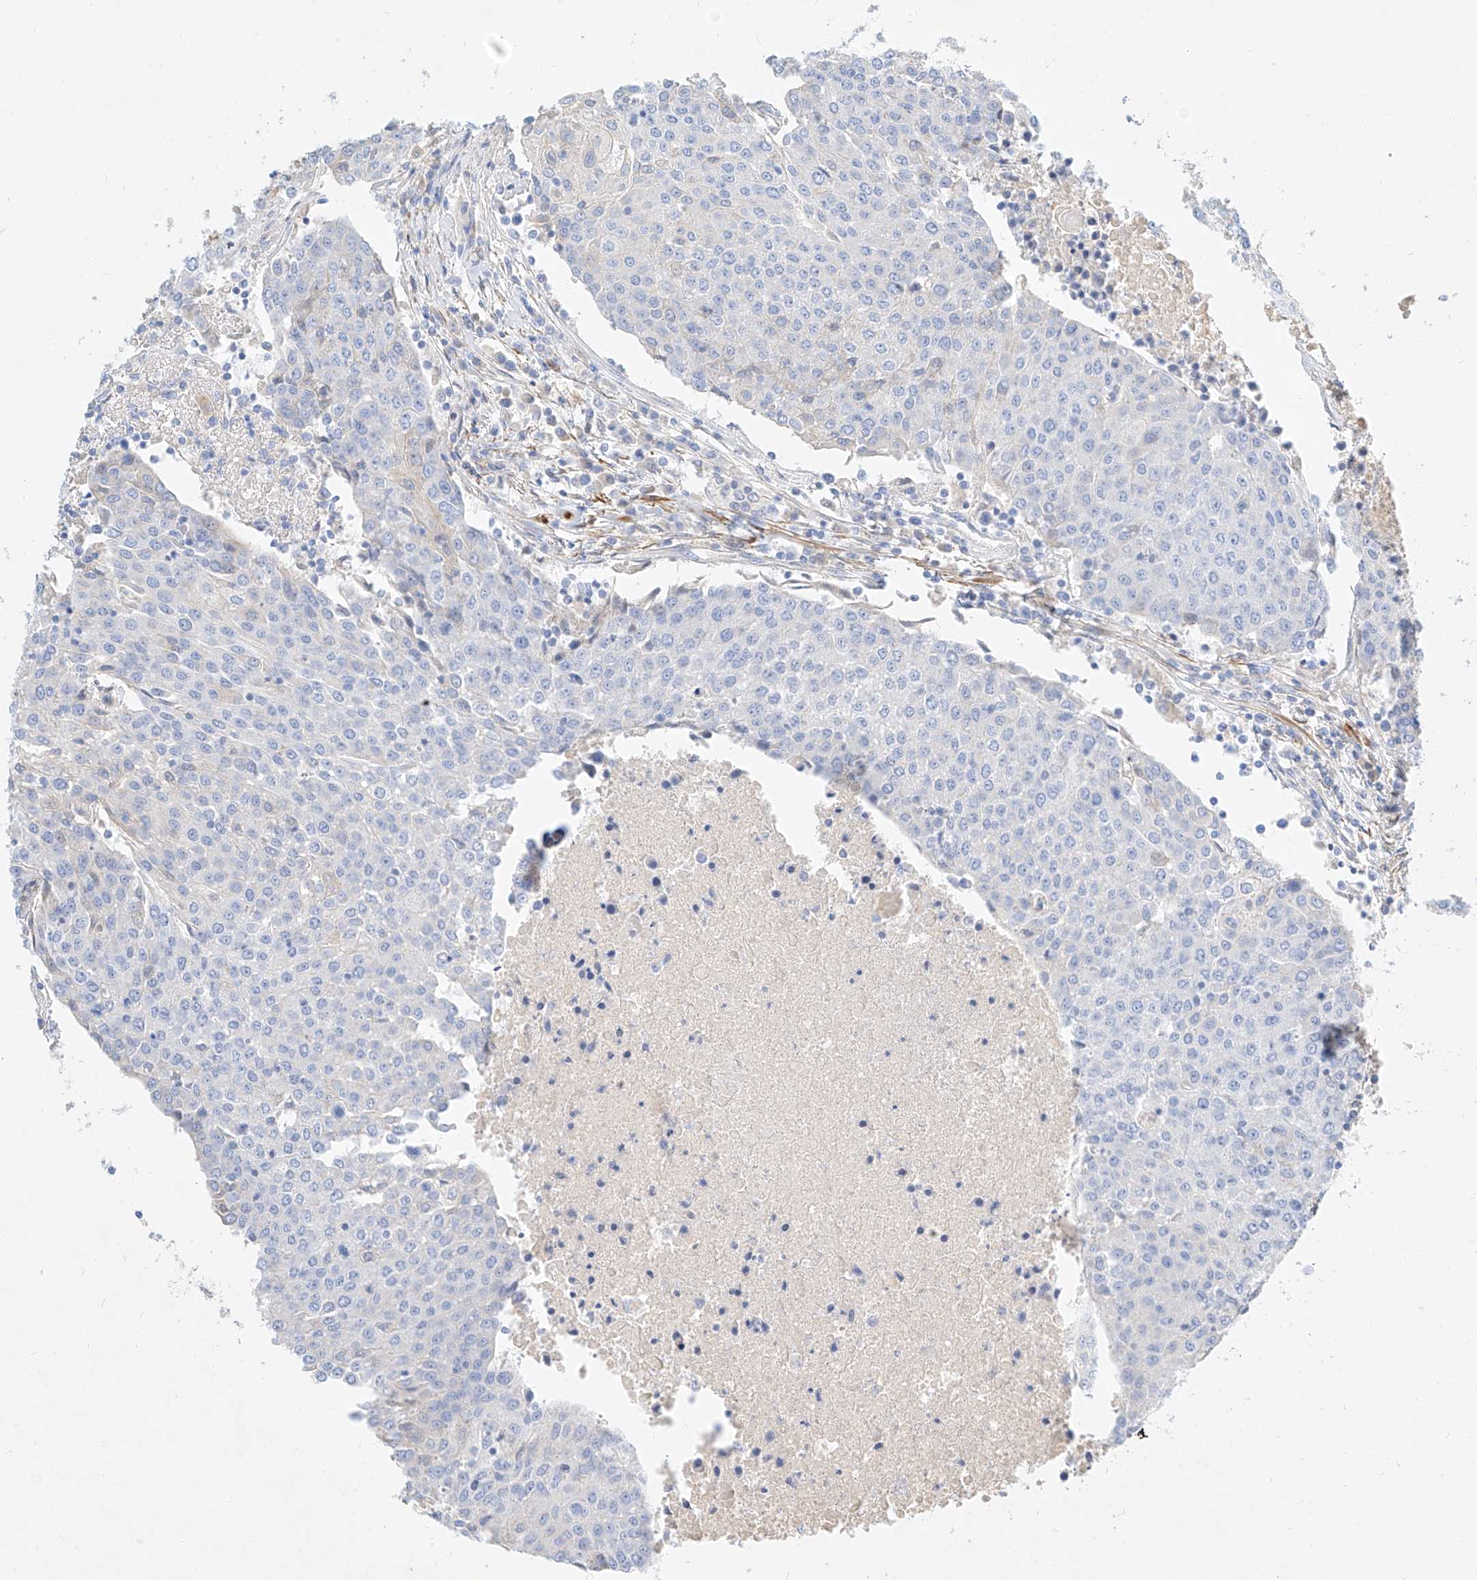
{"staining": {"intensity": "negative", "quantity": "none", "location": "none"}, "tissue": "urothelial cancer", "cell_type": "Tumor cells", "image_type": "cancer", "snomed": [{"axis": "morphology", "description": "Urothelial carcinoma, High grade"}, {"axis": "topography", "description": "Urinary bladder"}], "caption": "Immunohistochemistry (IHC) histopathology image of neoplastic tissue: human urothelial cancer stained with DAB (3,3'-diaminobenzidine) displays no significant protein expression in tumor cells.", "gene": "KCNH5", "patient": {"sex": "female", "age": 85}}